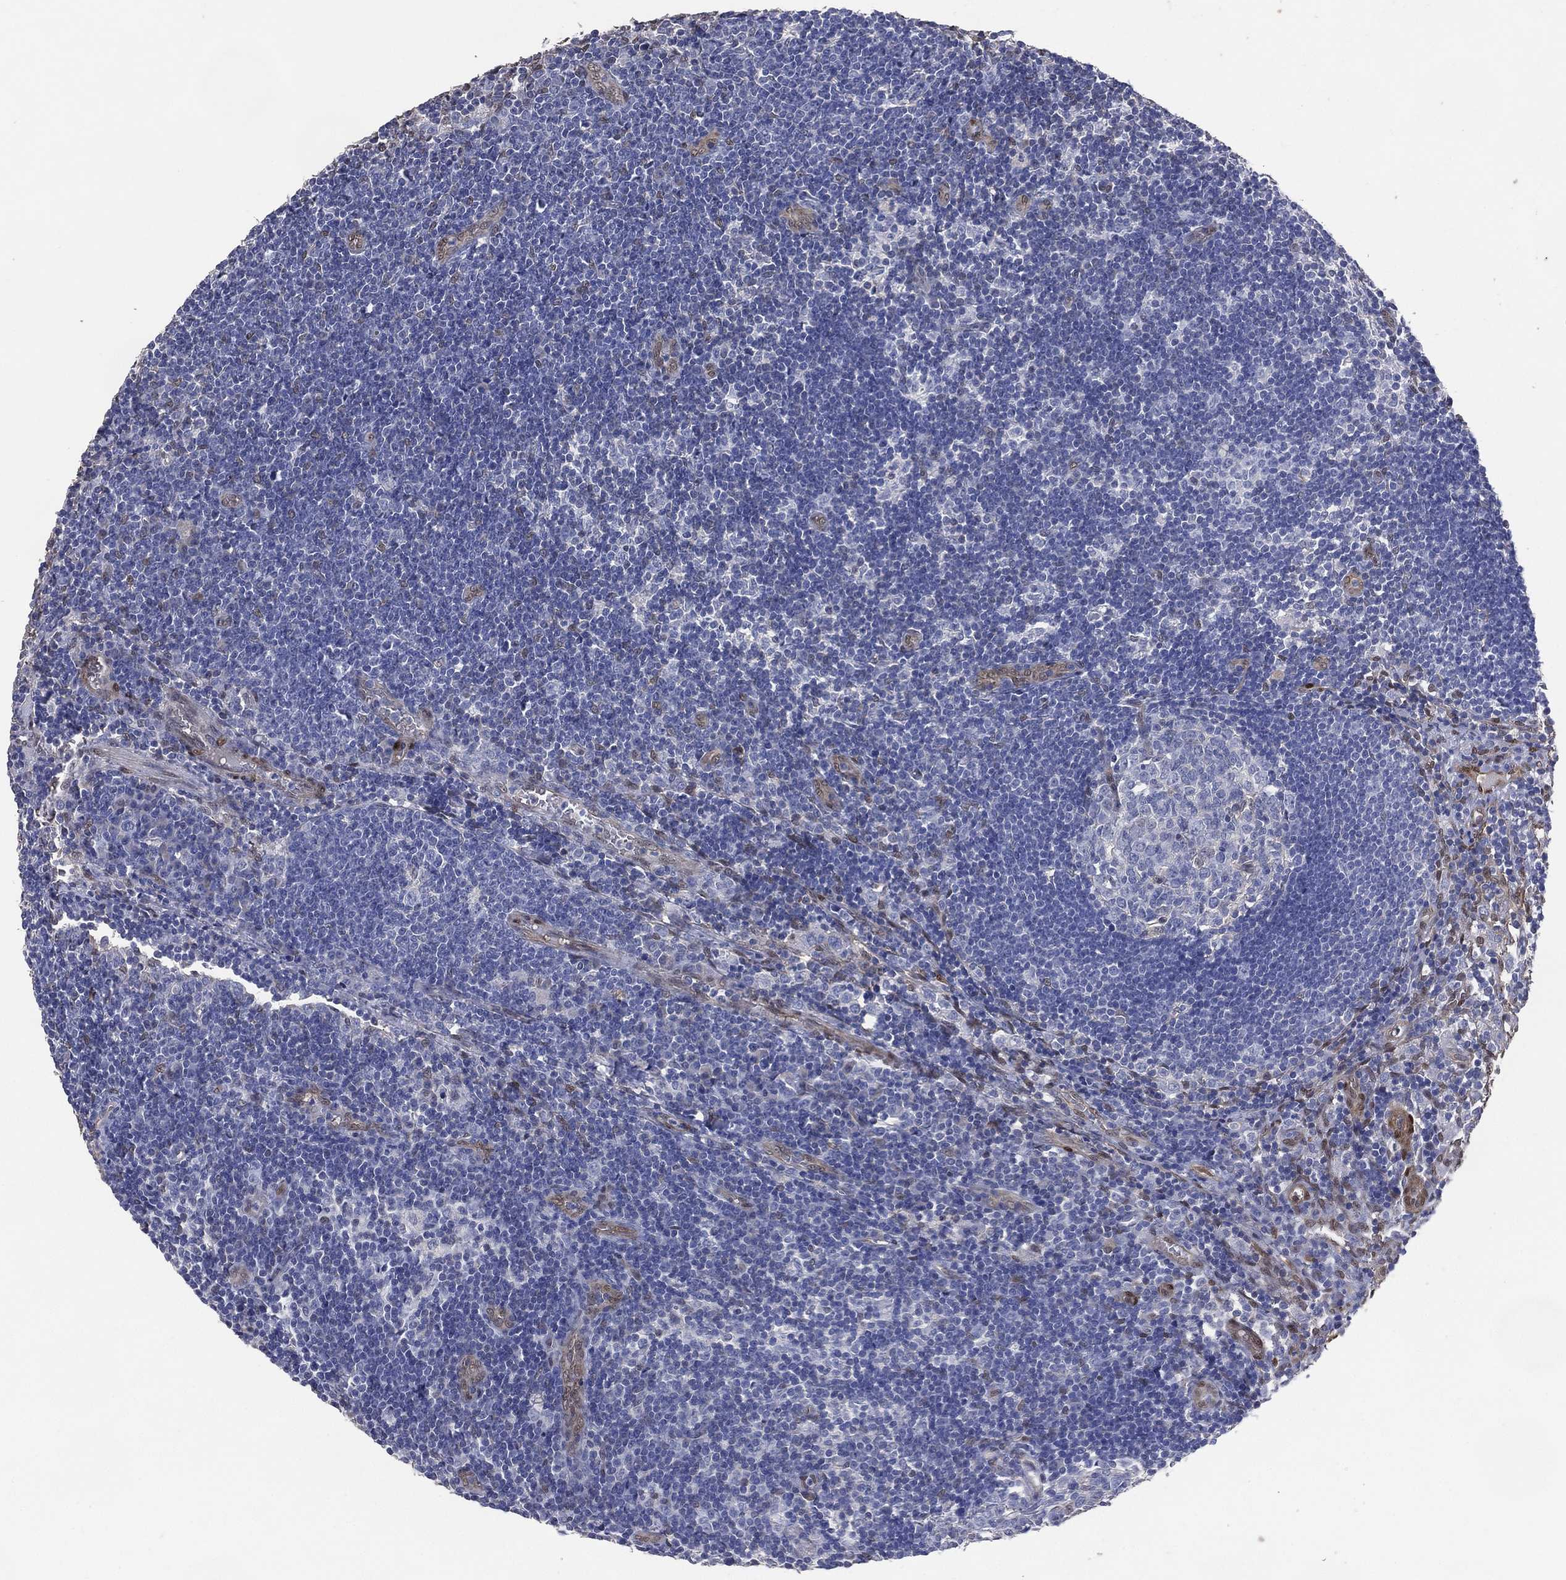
{"staining": {"intensity": "negative", "quantity": "none", "location": "none"}, "tissue": "lymph node", "cell_type": "Germinal center cells", "image_type": "normal", "snomed": [{"axis": "morphology", "description": "Normal tissue, NOS"}, {"axis": "morphology", "description": "Adenocarcinoma, NOS"}, {"axis": "topography", "description": "Lymph node"}, {"axis": "topography", "description": "Pancreas"}], "caption": "Immunohistochemistry micrograph of normal lymph node: lymph node stained with DAB demonstrates no significant protein expression in germinal center cells.", "gene": "AK1", "patient": {"sex": "female", "age": 58}}